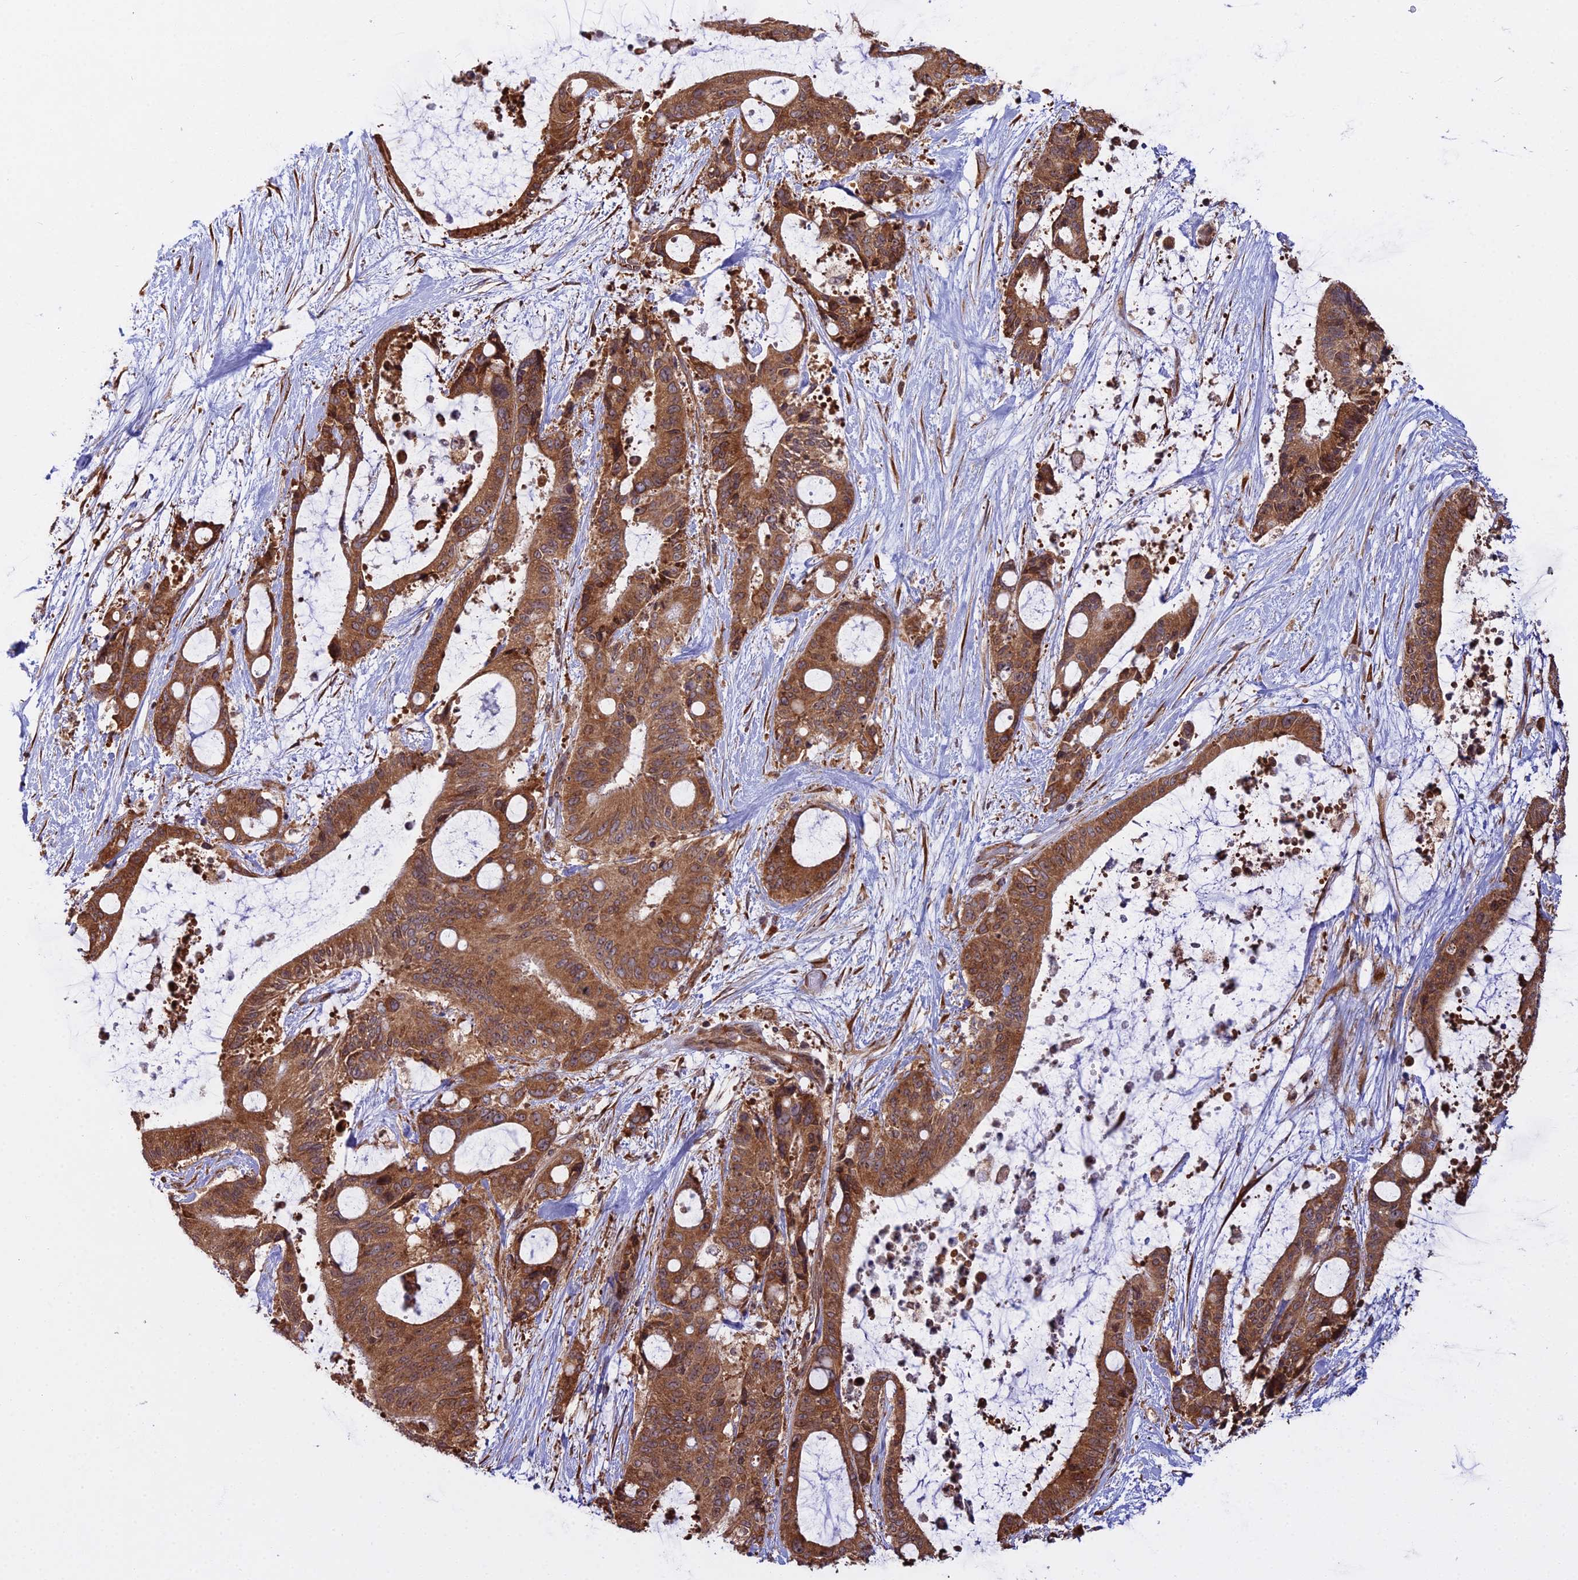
{"staining": {"intensity": "moderate", "quantity": ">75%", "location": "cytoplasmic/membranous"}, "tissue": "liver cancer", "cell_type": "Tumor cells", "image_type": "cancer", "snomed": [{"axis": "morphology", "description": "Normal tissue, NOS"}, {"axis": "morphology", "description": "Cholangiocarcinoma"}, {"axis": "topography", "description": "Liver"}, {"axis": "topography", "description": "Peripheral nerve tissue"}], "caption": "Tumor cells reveal medium levels of moderate cytoplasmic/membranous staining in approximately >75% of cells in liver cancer (cholangiocarcinoma).", "gene": "RPL26", "patient": {"sex": "female", "age": 73}}